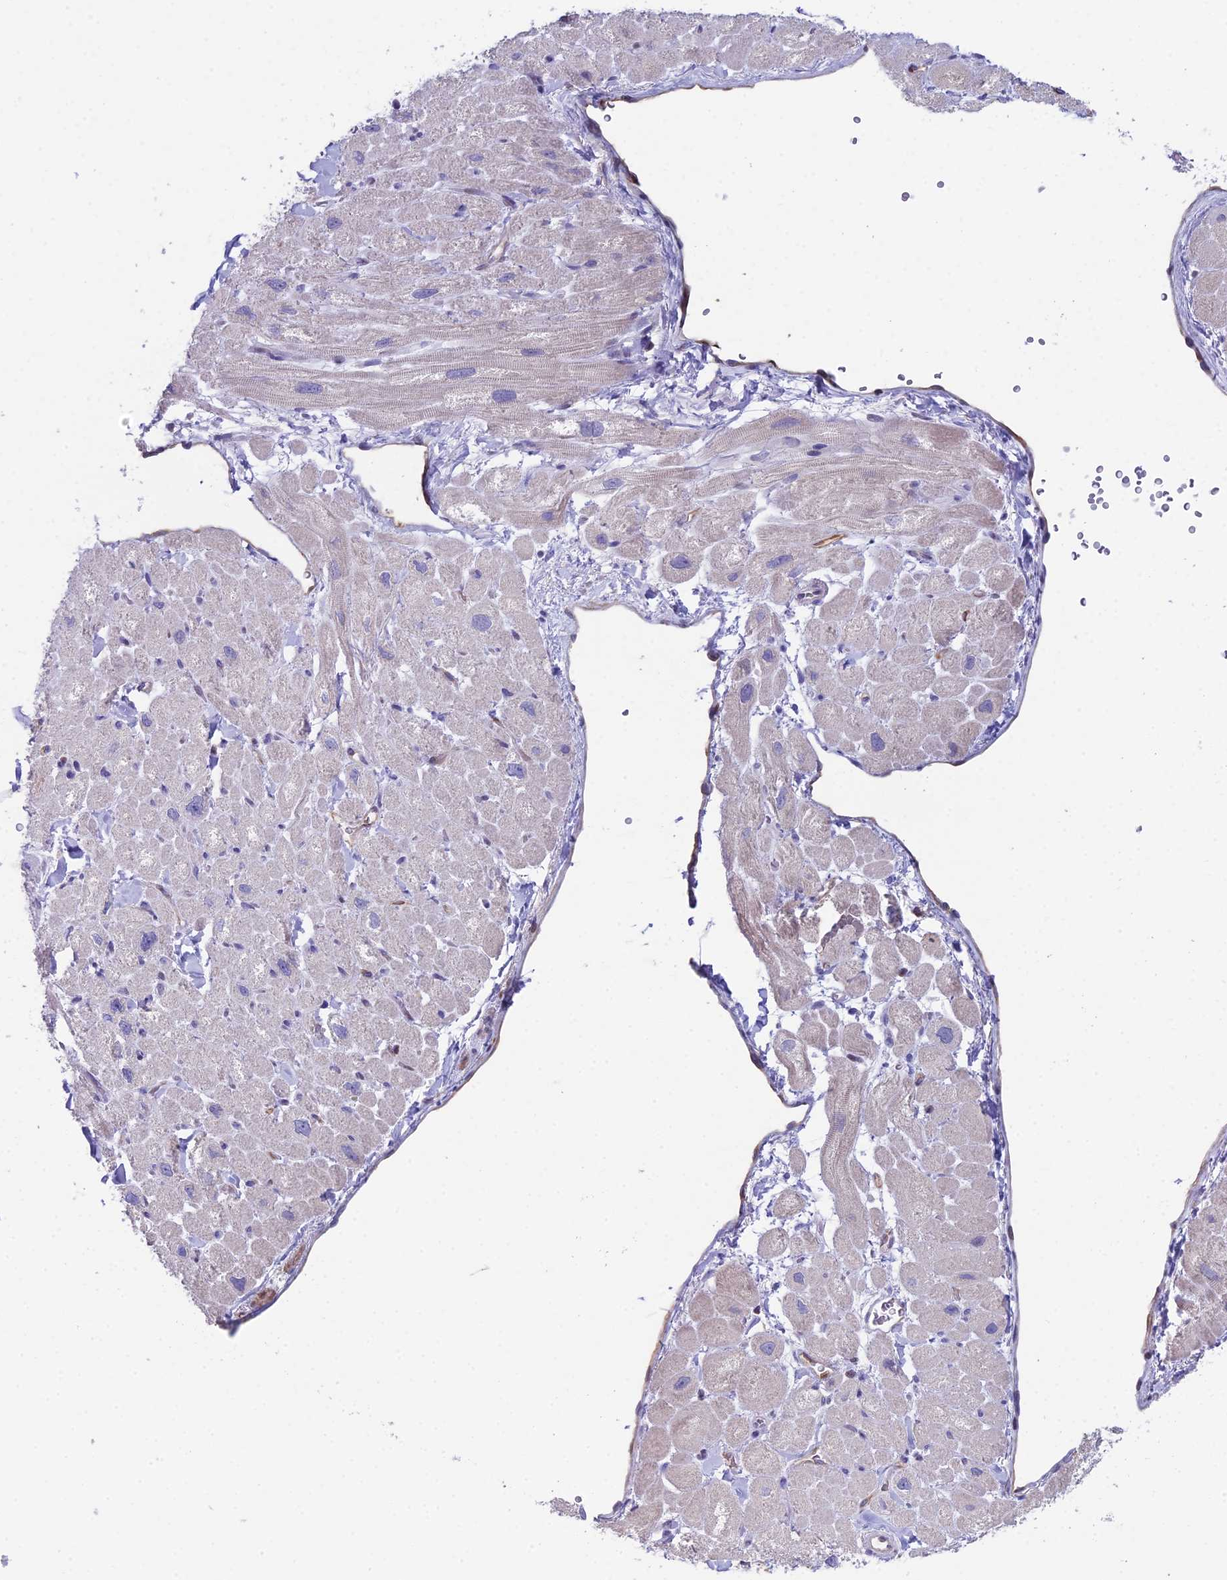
{"staining": {"intensity": "weak", "quantity": "<25%", "location": "cytoplasmic/membranous"}, "tissue": "heart muscle", "cell_type": "Cardiomyocytes", "image_type": "normal", "snomed": [{"axis": "morphology", "description": "Normal tissue, NOS"}, {"axis": "topography", "description": "Heart"}], "caption": "IHC image of normal heart muscle: human heart muscle stained with DAB (3,3'-diaminobenzidine) shows no significant protein staining in cardiomyocytes. (DAB (3,3'-diaminobenzidine) immunohistochemistry visualized using brightfield microscopy, high magnification).", "gene": "CC2D2A", "patient": {"sex": "male", "age": 65}}